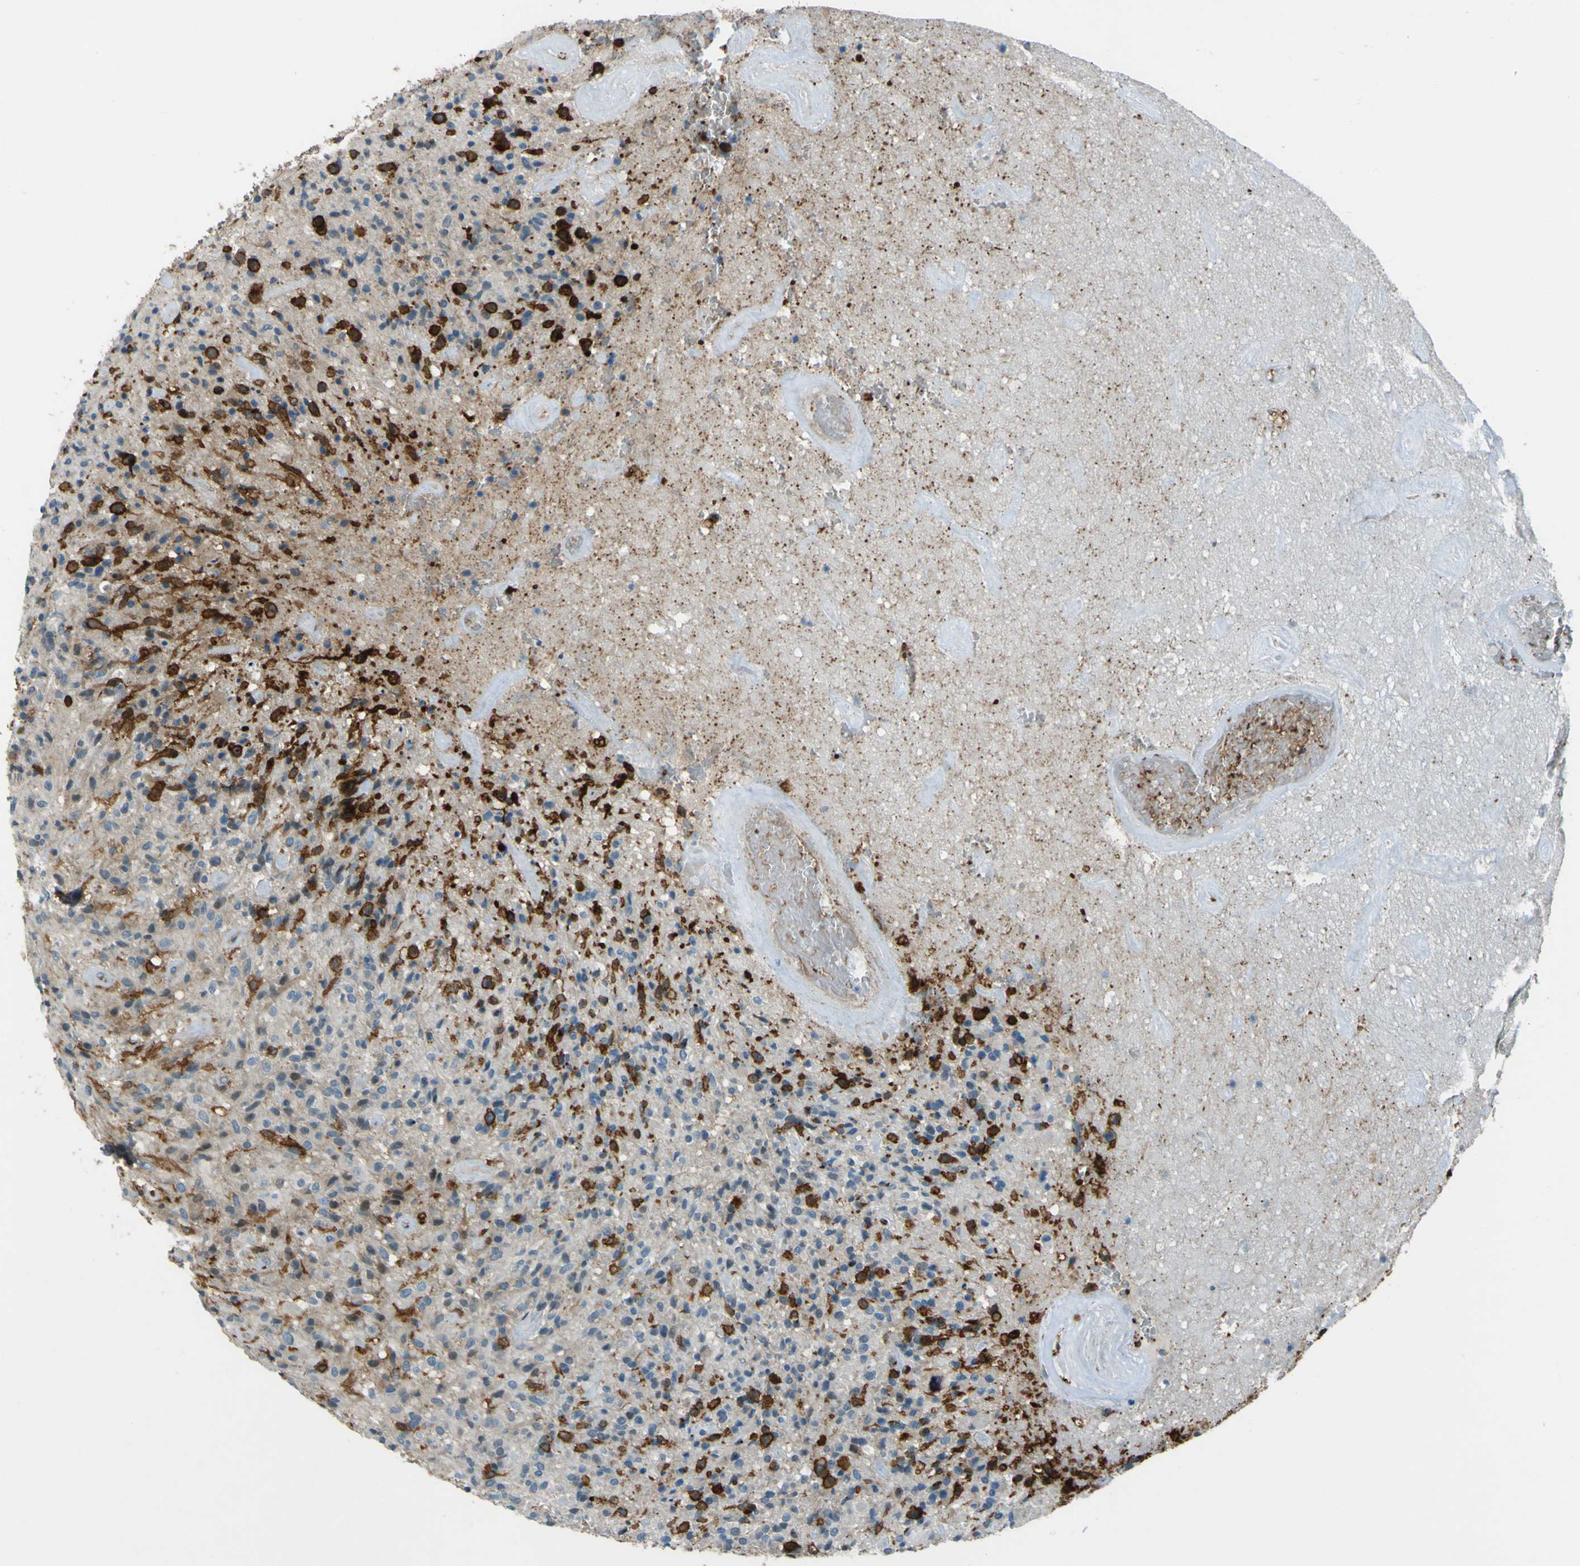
{"staining": {"intensity": "strong", "quantity": "<25%", "location": "cytoplasmic/membranous"}, "tissue": "glioma", "cell_type": "Tumor cells", "image_type": "cancer", "snomed": [{"axis": "morphology", "description": "Glioma, malignant, High grade"}, {"axis": "topography", "description": "Brain"}], "caption": "Strong cytoplasmic/membranous protein staining is identified in about <25% of tumor cells in high-grade glioma (malignant).", "gene": "PCDHB5", "patient": {"sex": "male", "age": 71}}